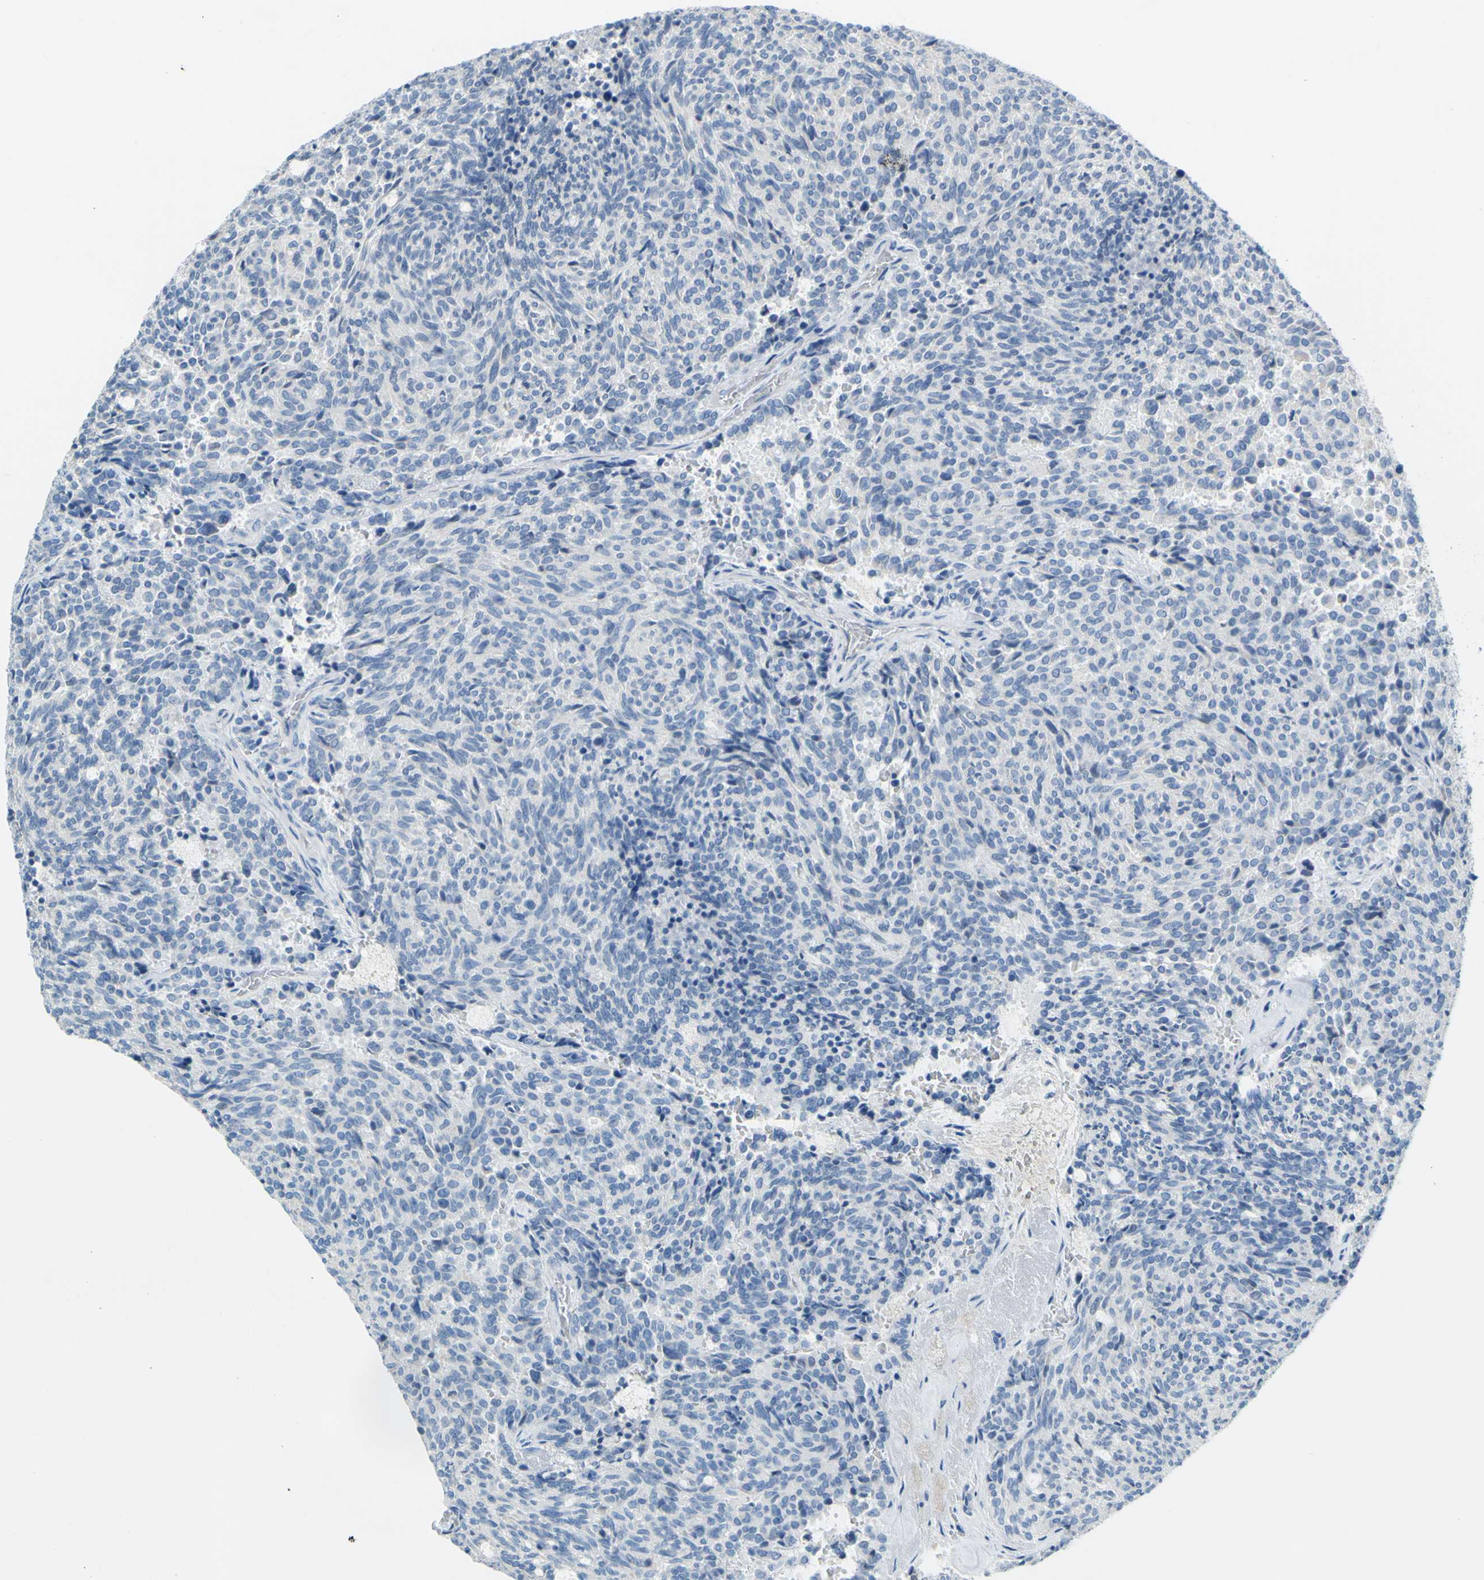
{"staining": {"intensity": "negative", "quantity": "none", "location": "none"}, "tissue": "carcinoid", "cell_type": "Tumor cells", "image_type": "cancer", "snomed": [{"axis": "morphology", "description": "Carcinoid, malignant, NOS"}, {"axis": "topography", "description": "Pancreas"}], "caption": "This image is of carcinoid stained with IHC to label a protein in brown with the nuclei are counter-stained blue. There is no expression in tumor cells.", "gene": "SLC1A2", "patient": {"sex": "female", "age": 54}}